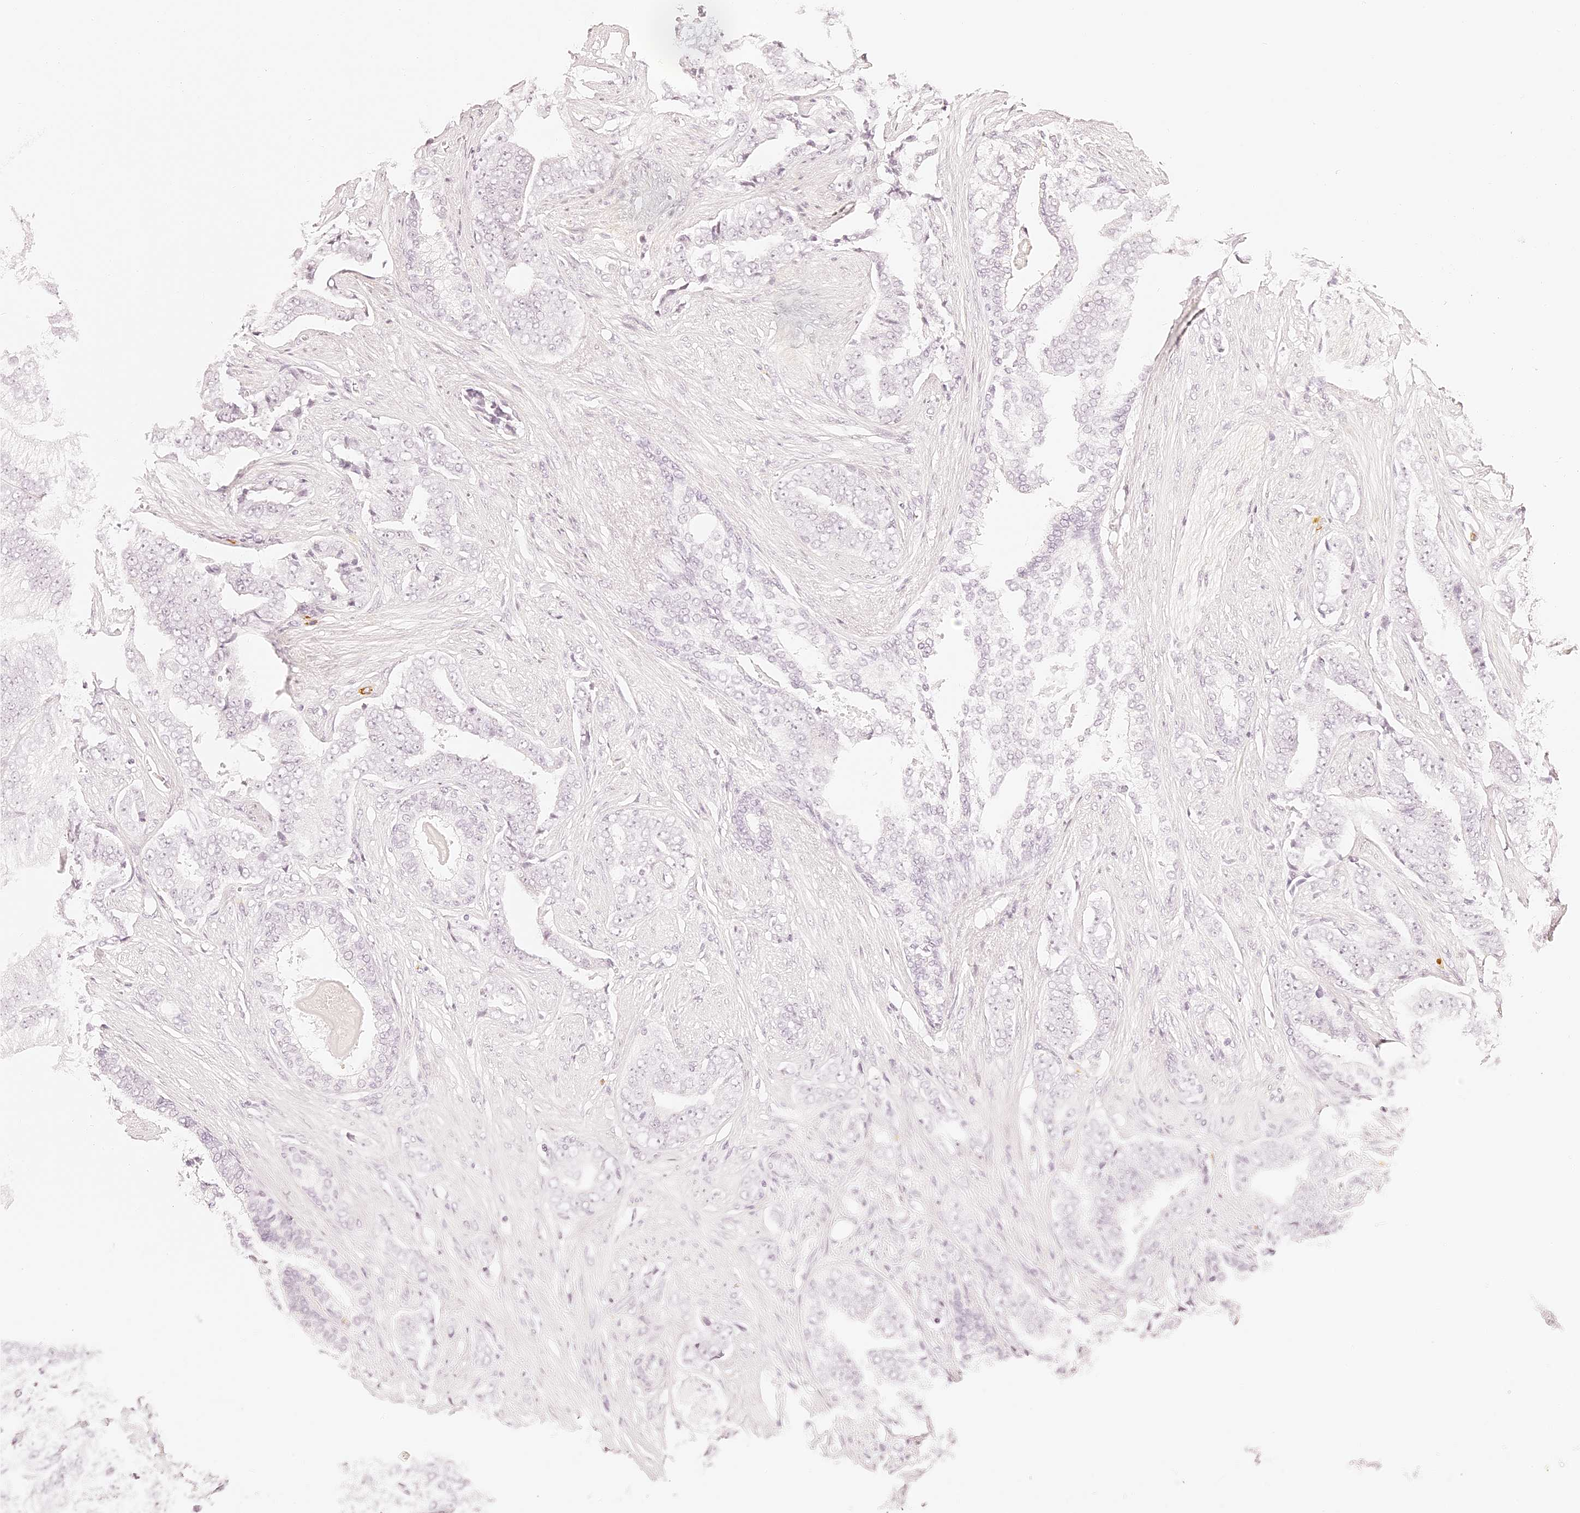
{"staining": {"intensity": "negative", "quantity": "none", "location": "none"}, "tissue": "prostate cancer", "cell_type": "Tumor cells", "image_type": "cancer", "snomed": [{"axis": "morphology", "description": "Adenocarcinoma, High grade"}, {"axis": "topography", "description": "Prostate"}], "caption": "IHC histopathology image of neoplastic tissue: human prostate cancer stained with DAB (3,3'-diaminobenzidine) exhibits no significant protein expression in tumor cells.", "gene": "TRIM45", "patient": {"sex": "male", "age": 71}}